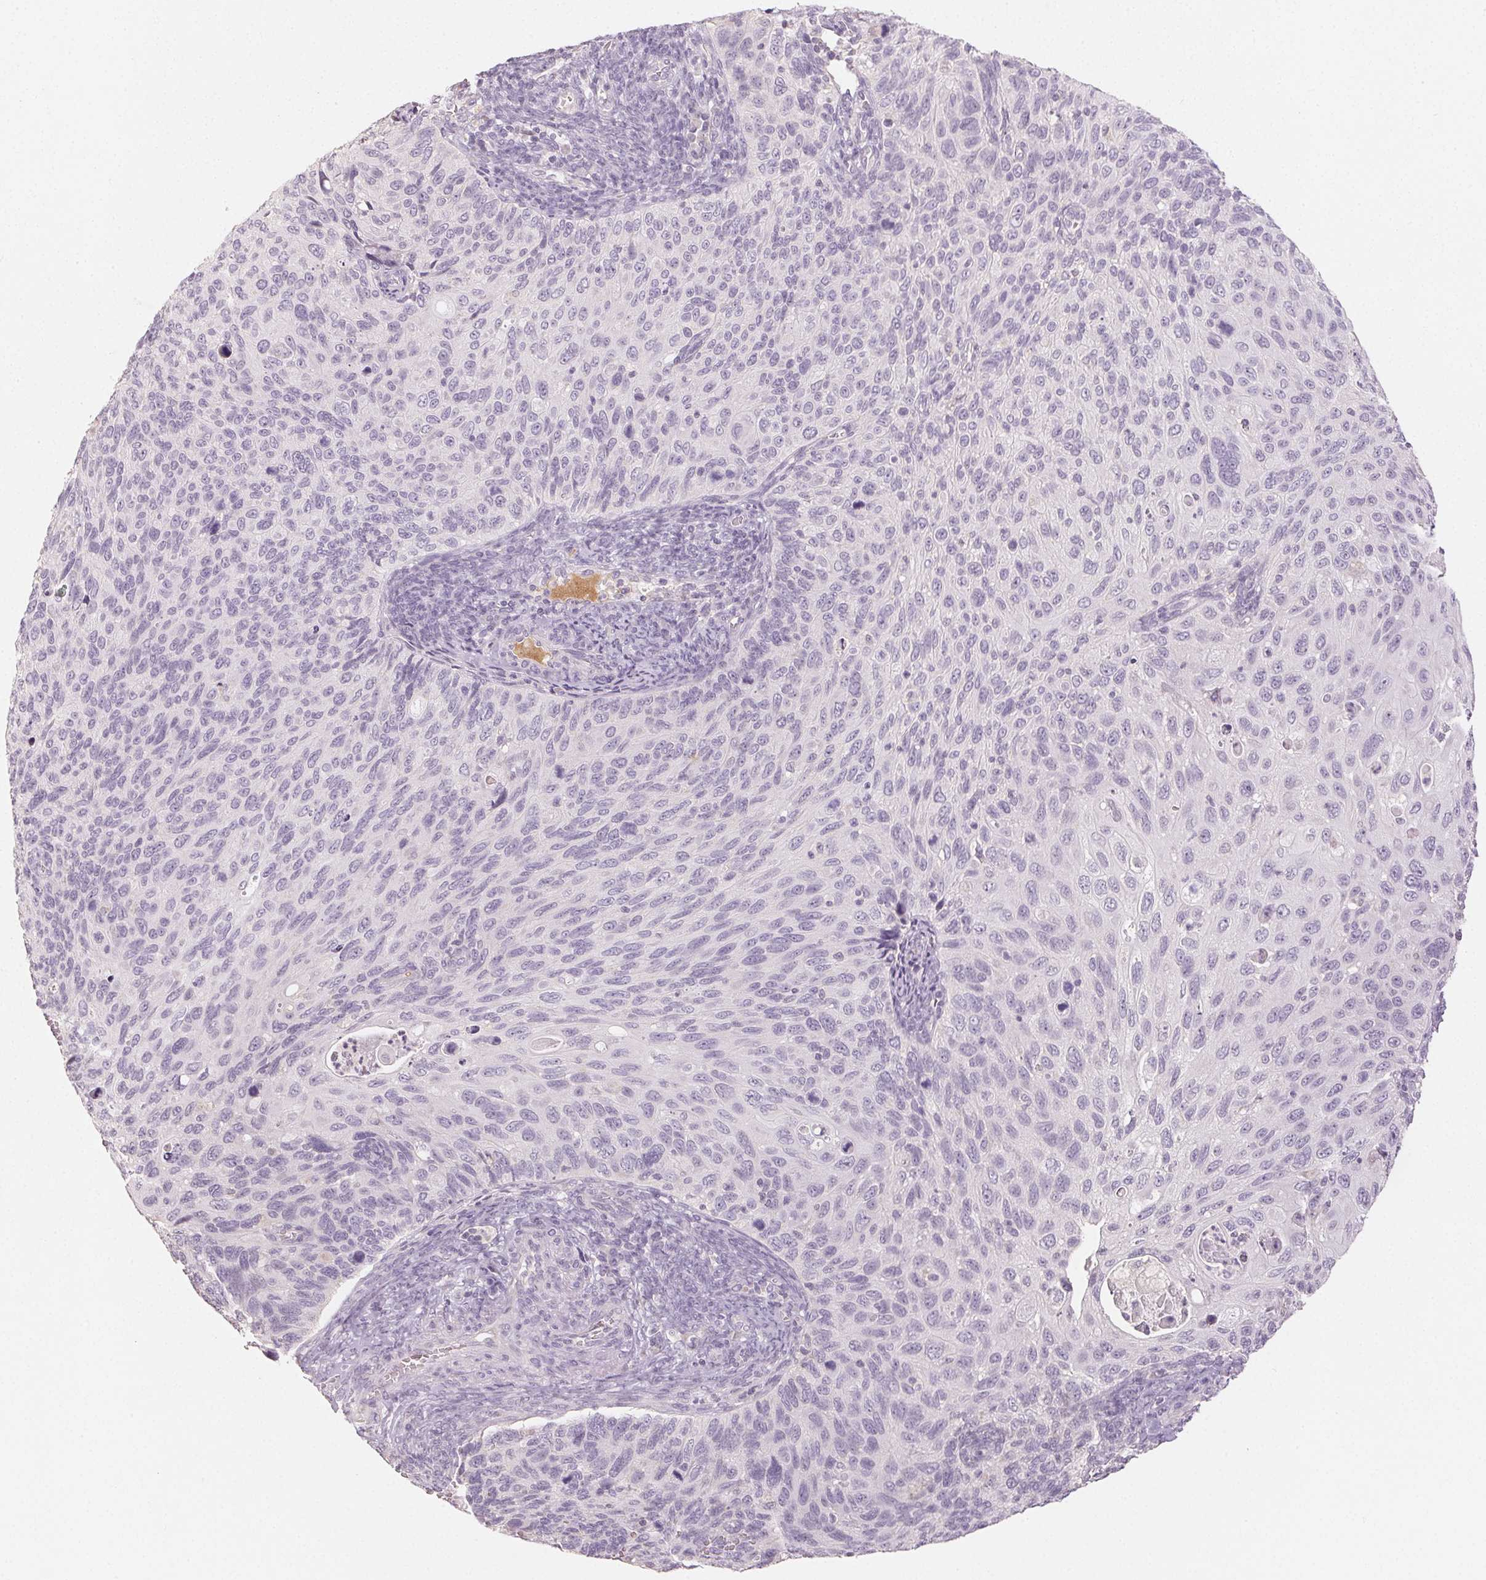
{"staining": {"intensity": "negative", "quantity": "none", "location": "none"}, "tissue": "cervical cancer", "cell_type": "Tumor cells", "image_type": "cancer", "snomed": [{"axis": "morphology", "description": "Squamous cell carcinoma, NOS"}, {"axis": "topography", "description": "Cervix"}], "caption": "Immunohistochemical staining of human squamous cell carcinoma (cervical) exhibits no significant staining in tumor cells.", "gene": "LVRN", "patient": {"sex": "female", "age": 70}}